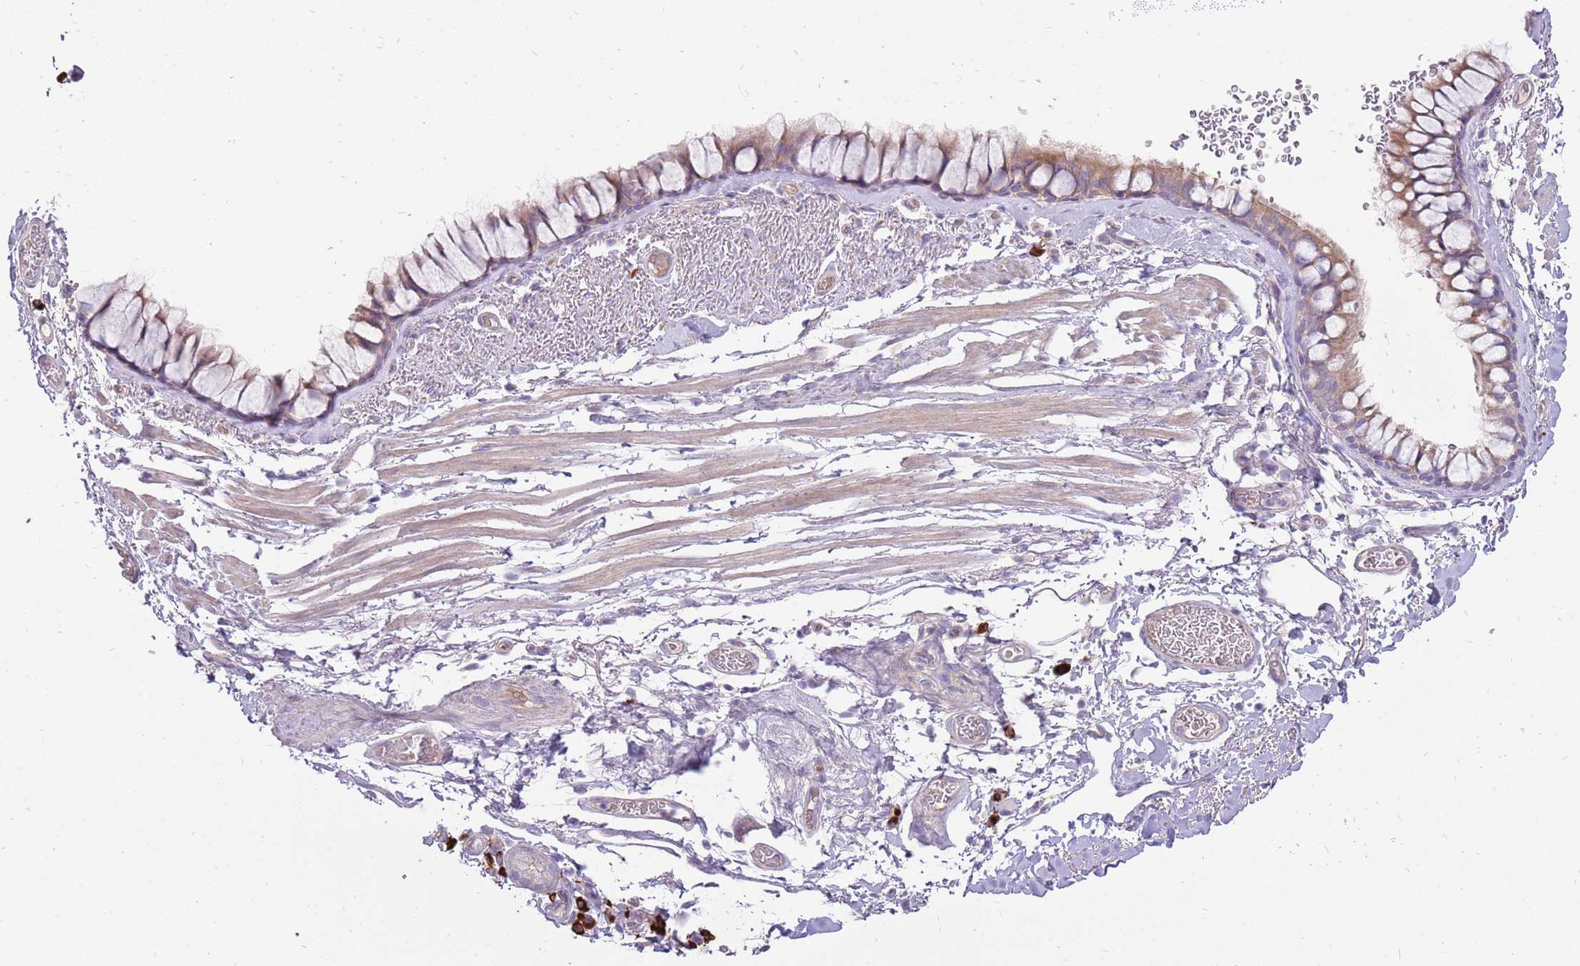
{"staining": {"intensity": "weak", "quantity": ">75%", "location": "cytoplasmic/membranous"}, "tissue": "bronchus", "cell_type": "Respiratory epithelial cells", "image_type": "normal", "snomed": [{"axis": "morphology", "description": "Normal tissue, NOS"}, {"axis": "topography", "description": "Bronchus"}], "caption": "A high-resolution micrograph shows immunohistochemistry (IHC) staining of benign bronchus, which displays weak cytoplasmic/membranous staining in approximately >75% of respiratory epithelial cells. The protein is shown in brown color, while the nuclei are stained blue.", "gene": "MCUB", "patient": {"sex": "male", "age": 65}}